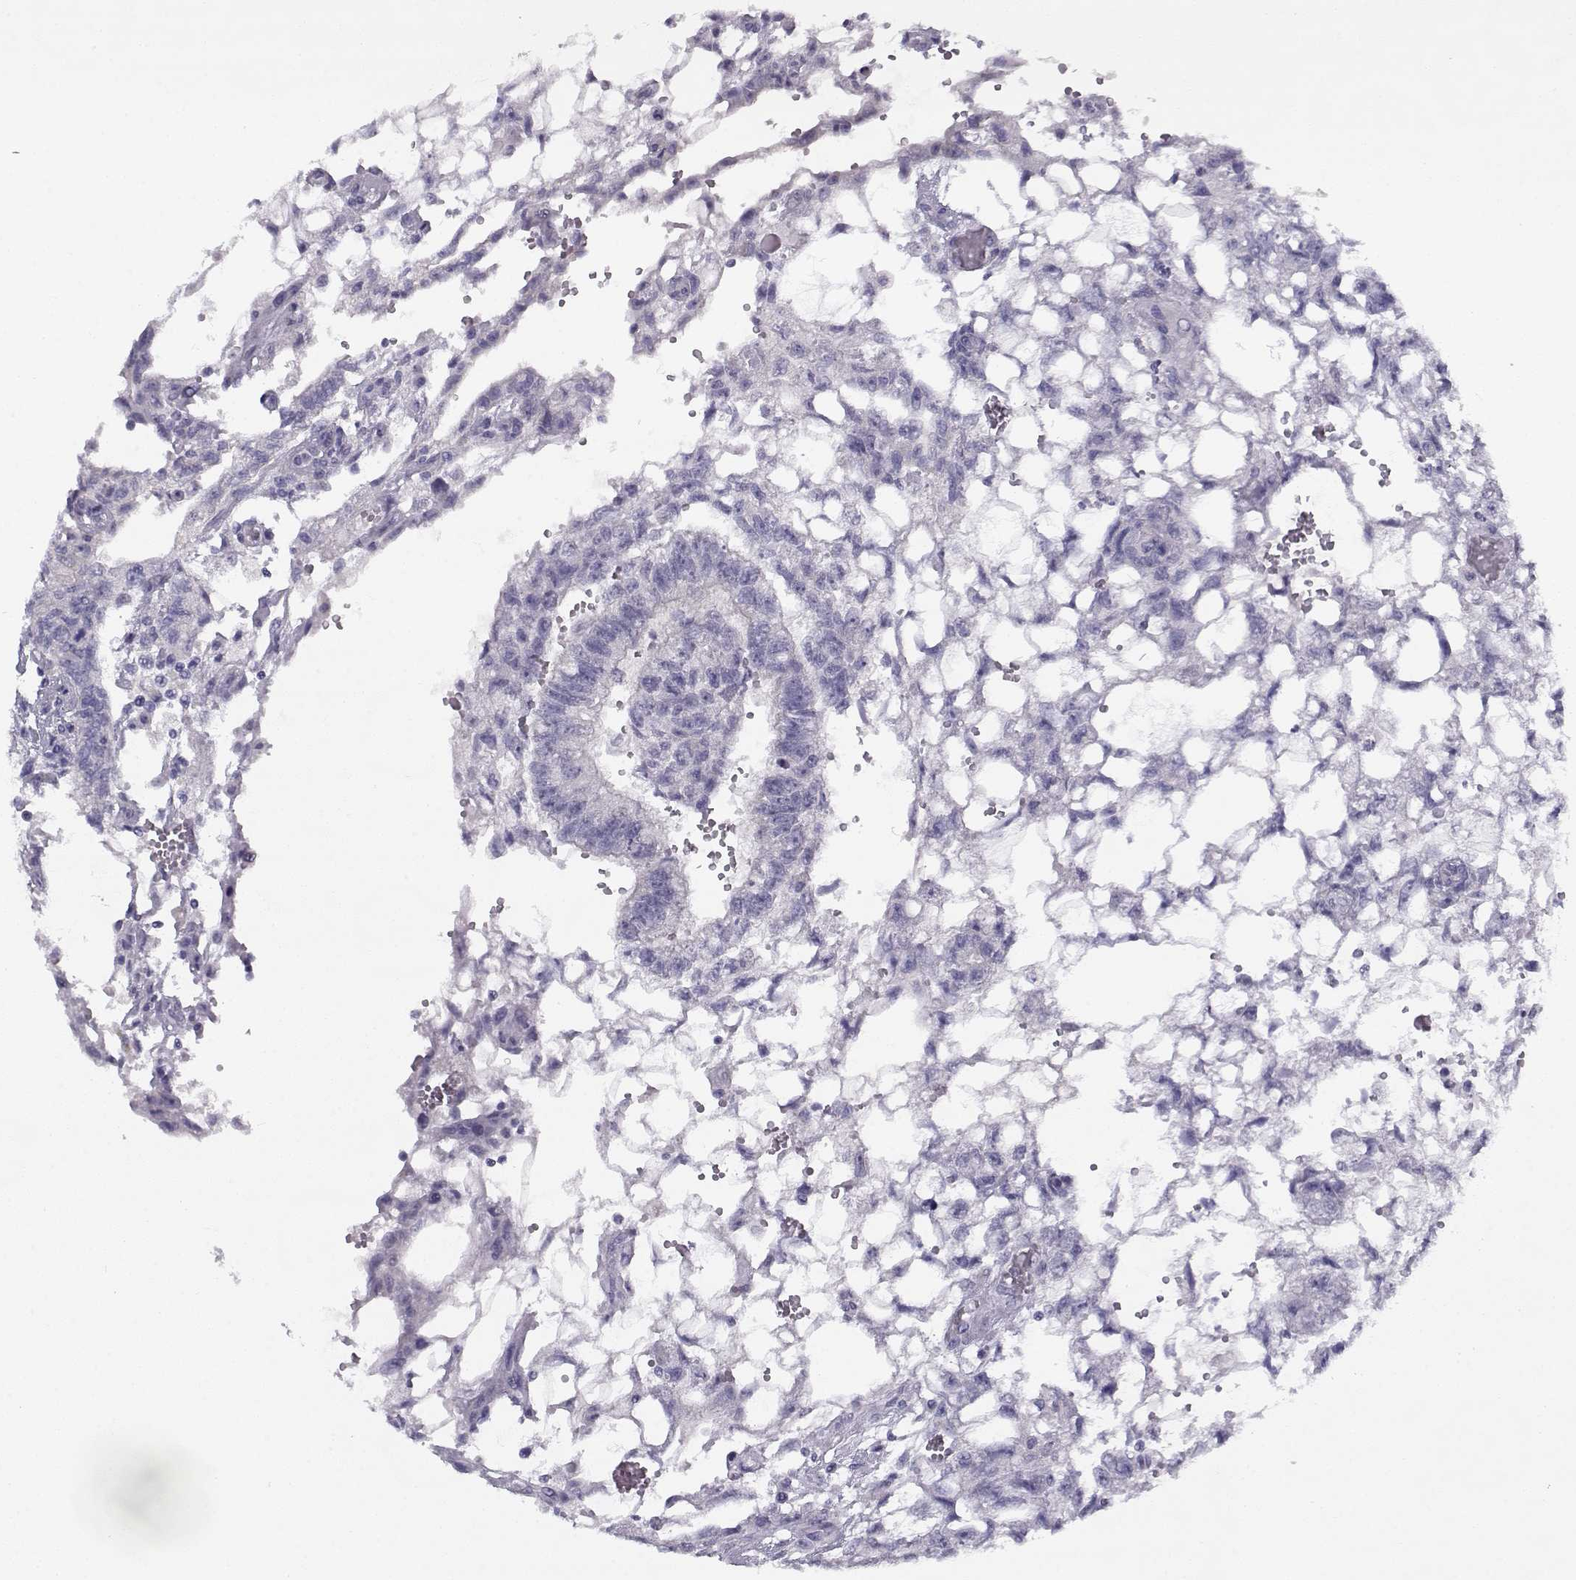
{"staining": {"intensity": "negative", "quantity": "none", "location": "none"}, "tissue": "testis cancer", "cell_type": "Tumor cells", "image_type": "cancer", "snomed": [{"axis": "morphology", "description": "Carcinoma, Embryonal, NOS"}, {"axis": "topography", "description": "Testis"}], "caption": "Immunohistochemical staining of testis embryonal carcinoma demonstrates no significant expression in tumor cells.", "gene": "CREB3L3", "patient": {"sex": "male", "age": 32}}